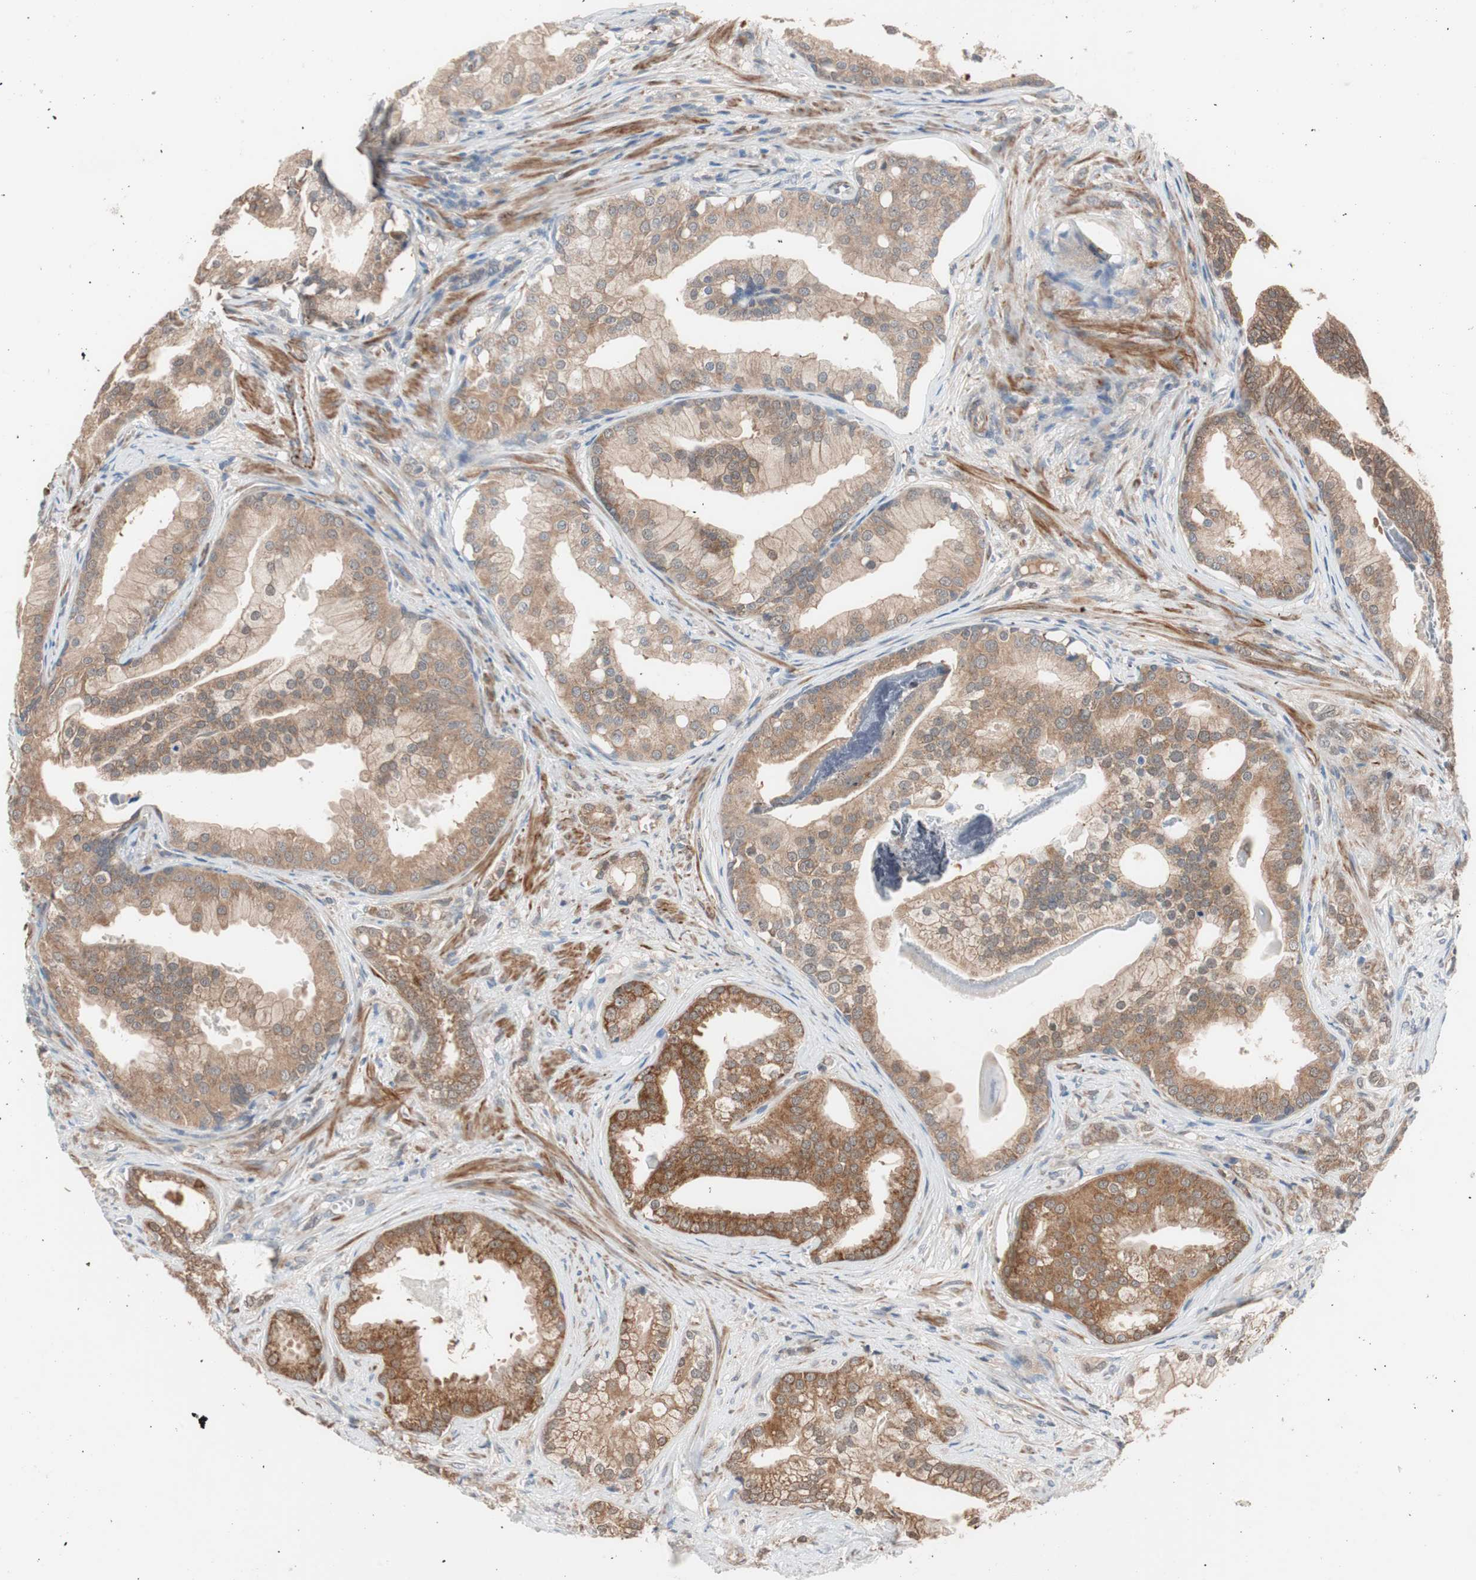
{"staining": {"intensity": "moderate", "quantity": ">75%", "location": "cytoplasmic/membranous"}, "tissue": "prostate cancer", "cell_type": "Tumor cells", "image_type": "cancer", "snomed": [{"axis": "morphology", "description": "Adenocarcinoma, Low grade"}, {"axis": "topography", "description": "Prostate"}], "caption": "Tumor cells exhibit medium levels of moderate cytoplasmic/membranous staining in approximately >75% of cells in human prostate cancer. Using DAB (brown) and hematoxylin (blue) stains, captured at high magnification using brightfield microscopy.", "gene": "HMBS", "patient": {"sex": "male", "age": 58}}